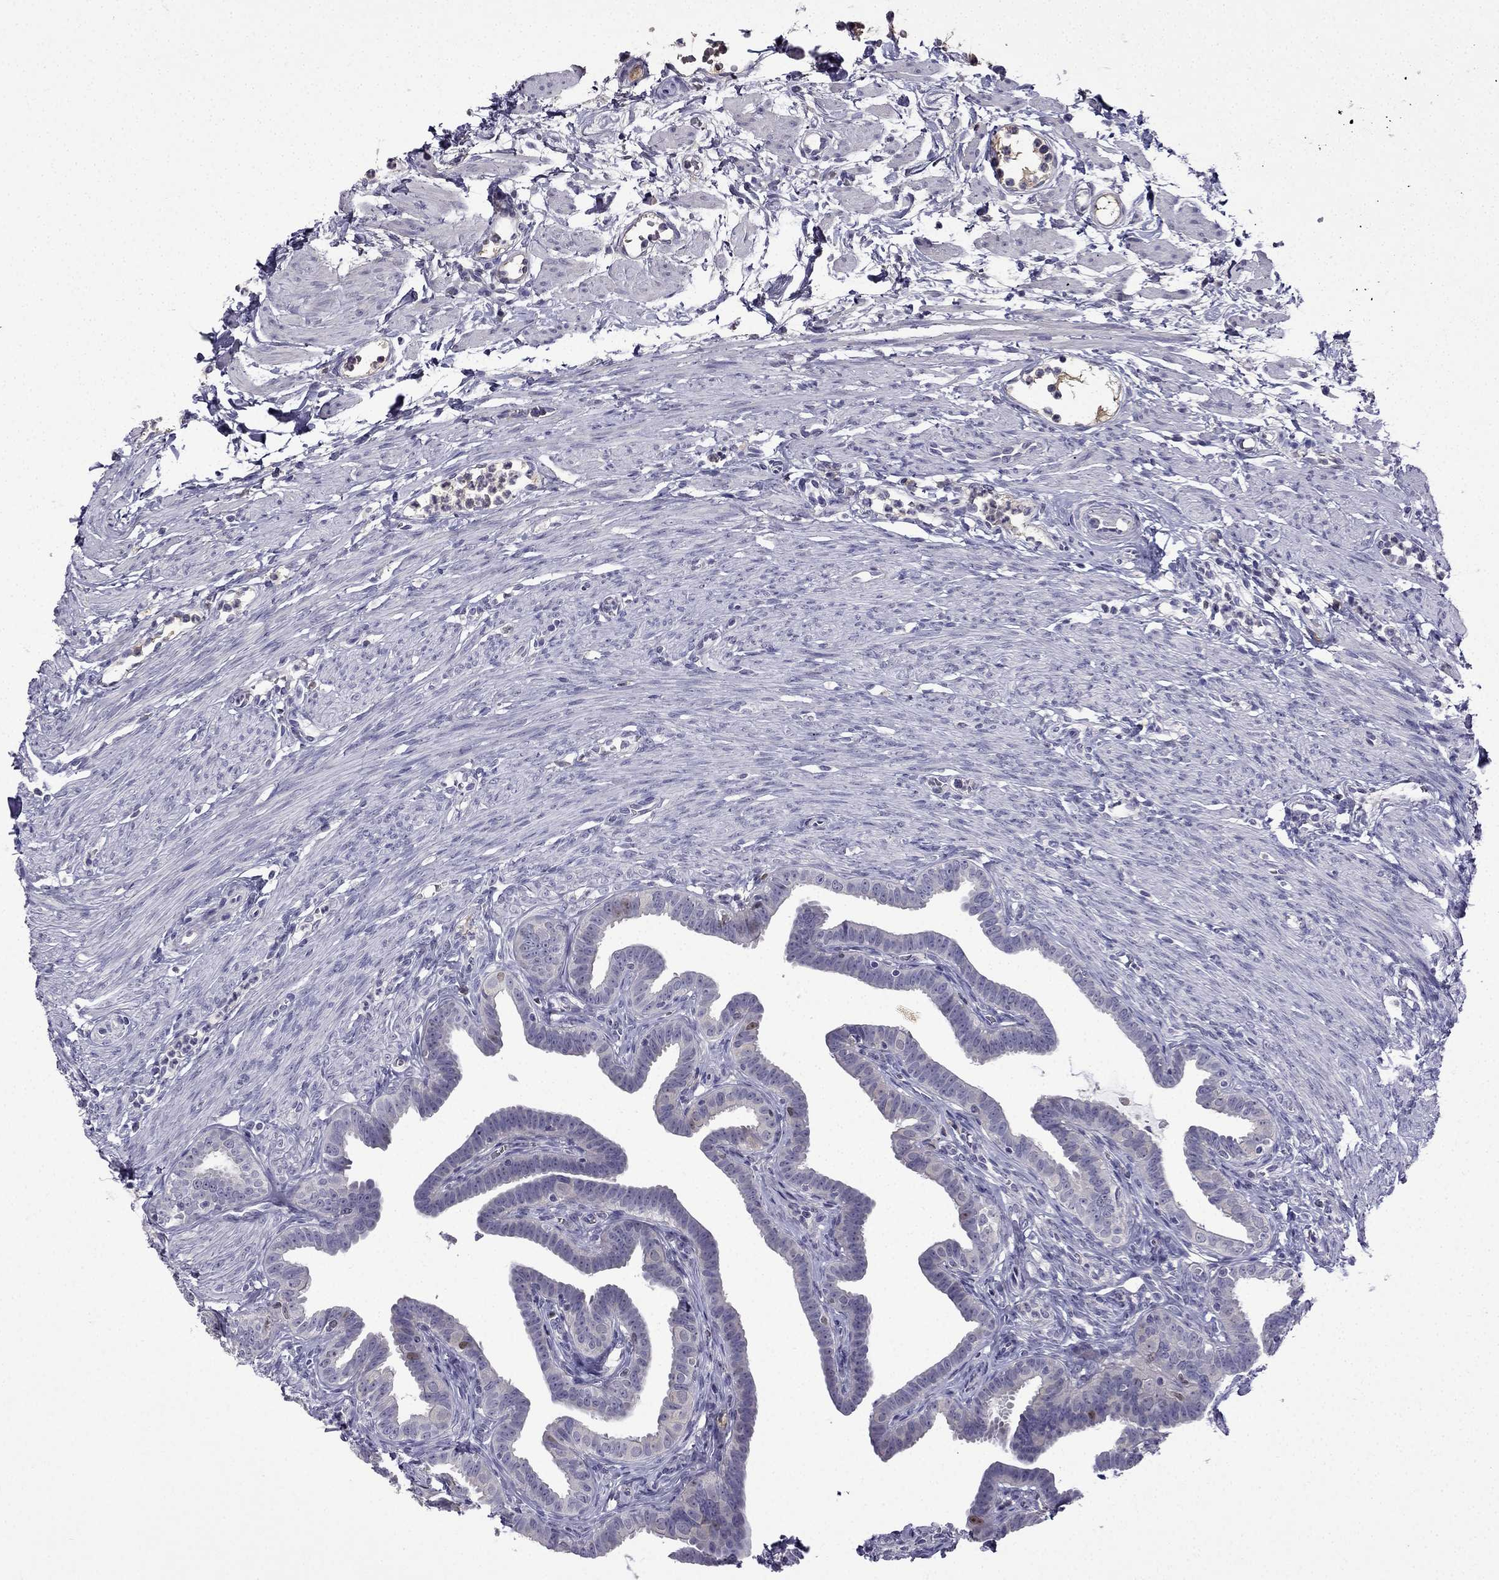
{"staining": {"intensity": "weak", "quantity": "<25%", "location": "nuclear"}, "tissue": "fallopian tube", "cell_type": "Glandular cells", "image_type": "normal", "snomed": [{"axis": "morphology", "description": "Normal tissue, NOS"}, {"axis": "topography", "description": "Fallopian tube"}, {"axis": "topography", "description": "Ovary"}], "caption": "This is an immunohistochemistry image of normal human fallopian tube. There is no staining in glandular cells.", "gene": "UHRF1", "patient": {"sex": "female", "age": 33}}